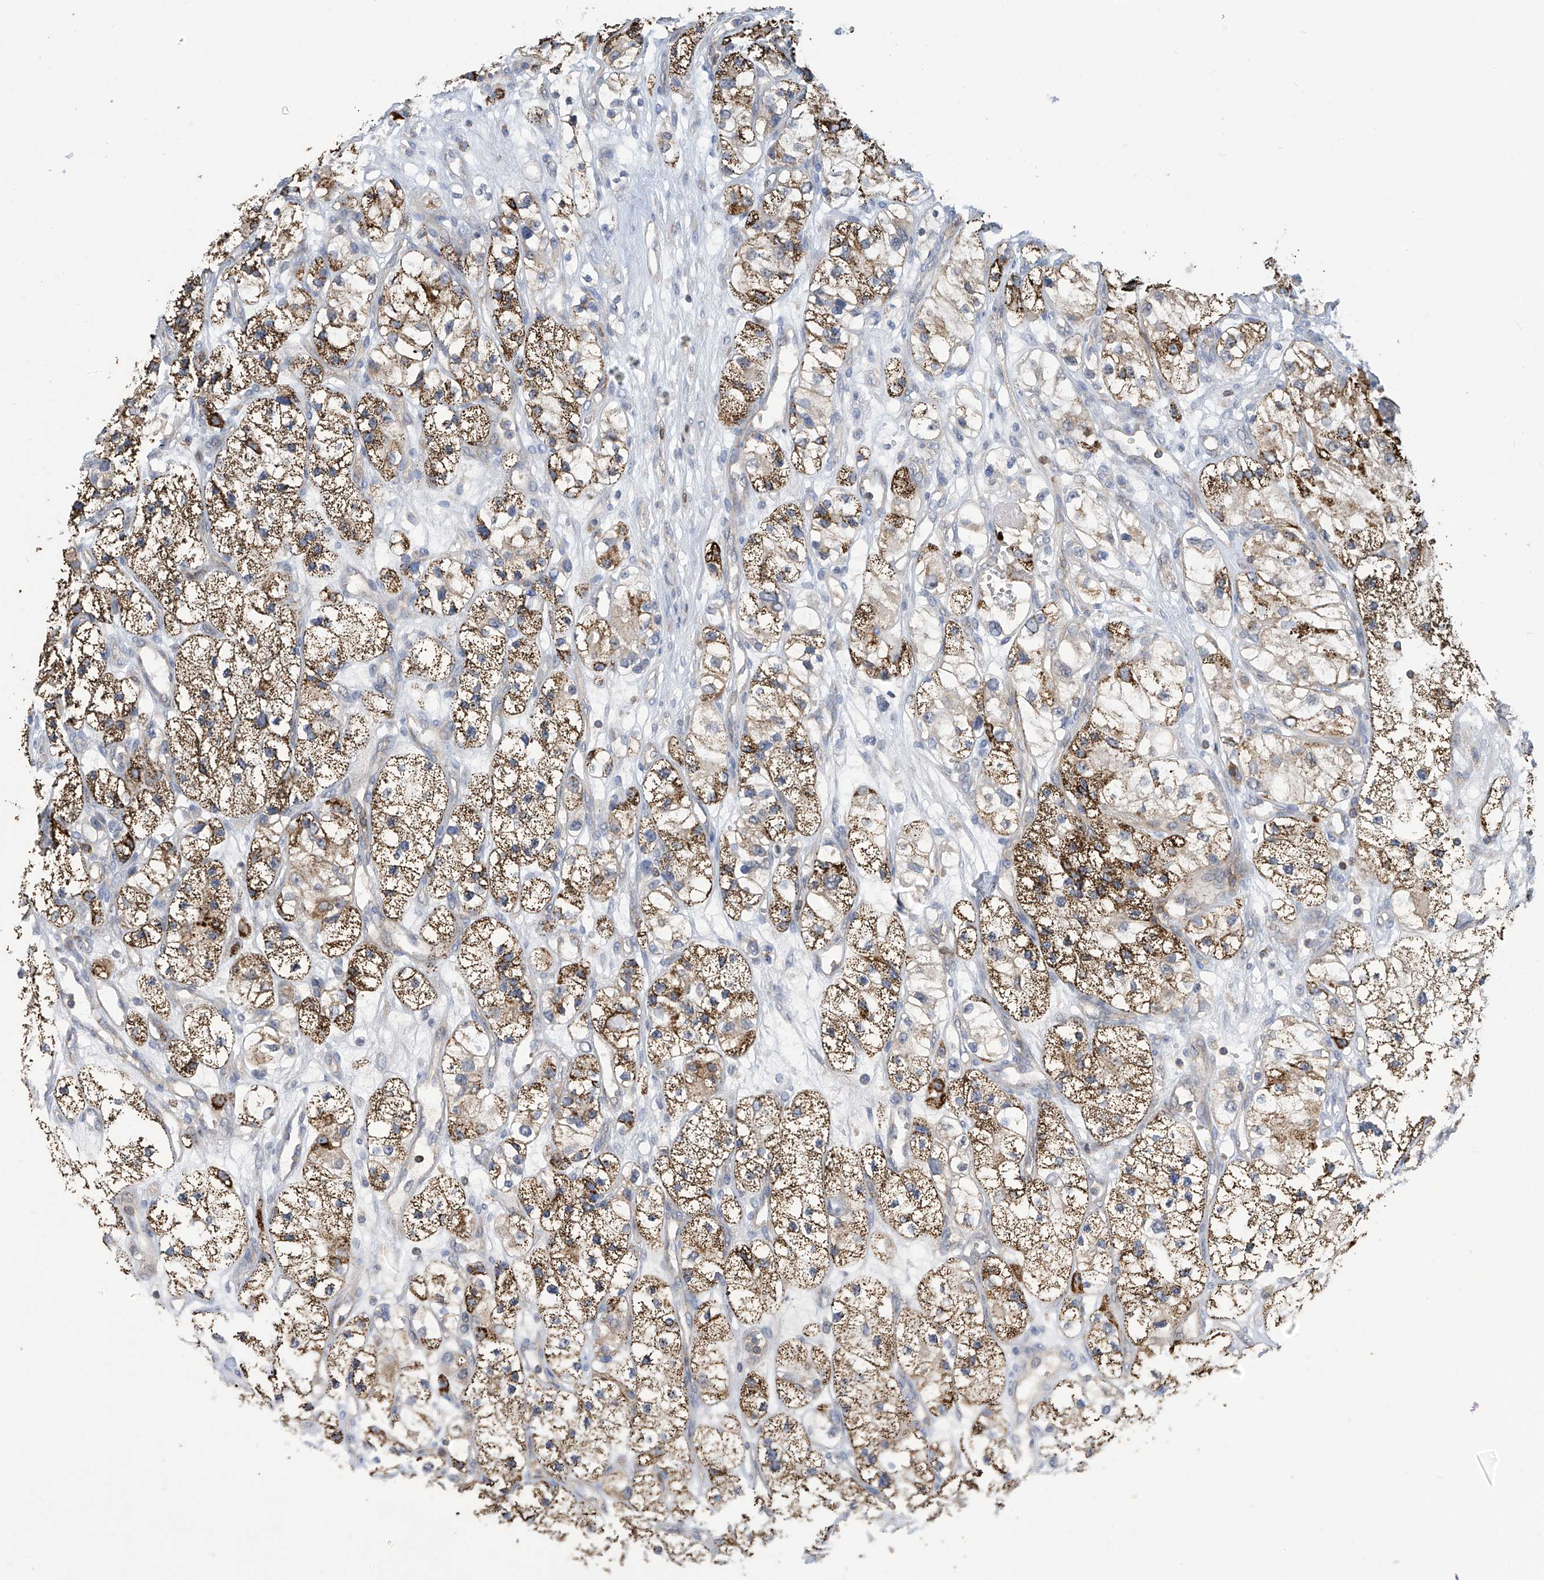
{"staining": {"intensity": "moderate", "quantity": ">75%", "location": "cytoplasmic/membranous"}, "tissue": "renal cancer", "cell_type": "Tumor cells", "image_type": "cancer", "snomed": [{"axis": "morphology", "description": "Adenocarcinoma, NOS"}, {"axis": "topography", "description": "Kidney"}], "caption": "Immunohistochemistry histopathology image of neoplastic tissue: human adenocarcinoma (renal) stained using immunohistochemistry (IHC) displays medium levels of moderate protein expression localized specifically in the cytoplasmic/membranous of tumor cells, appearing as a cytoplasmic/membranous brown color.", "gene": "IBA57", "patient": {"sex": "female", "age": 57}}